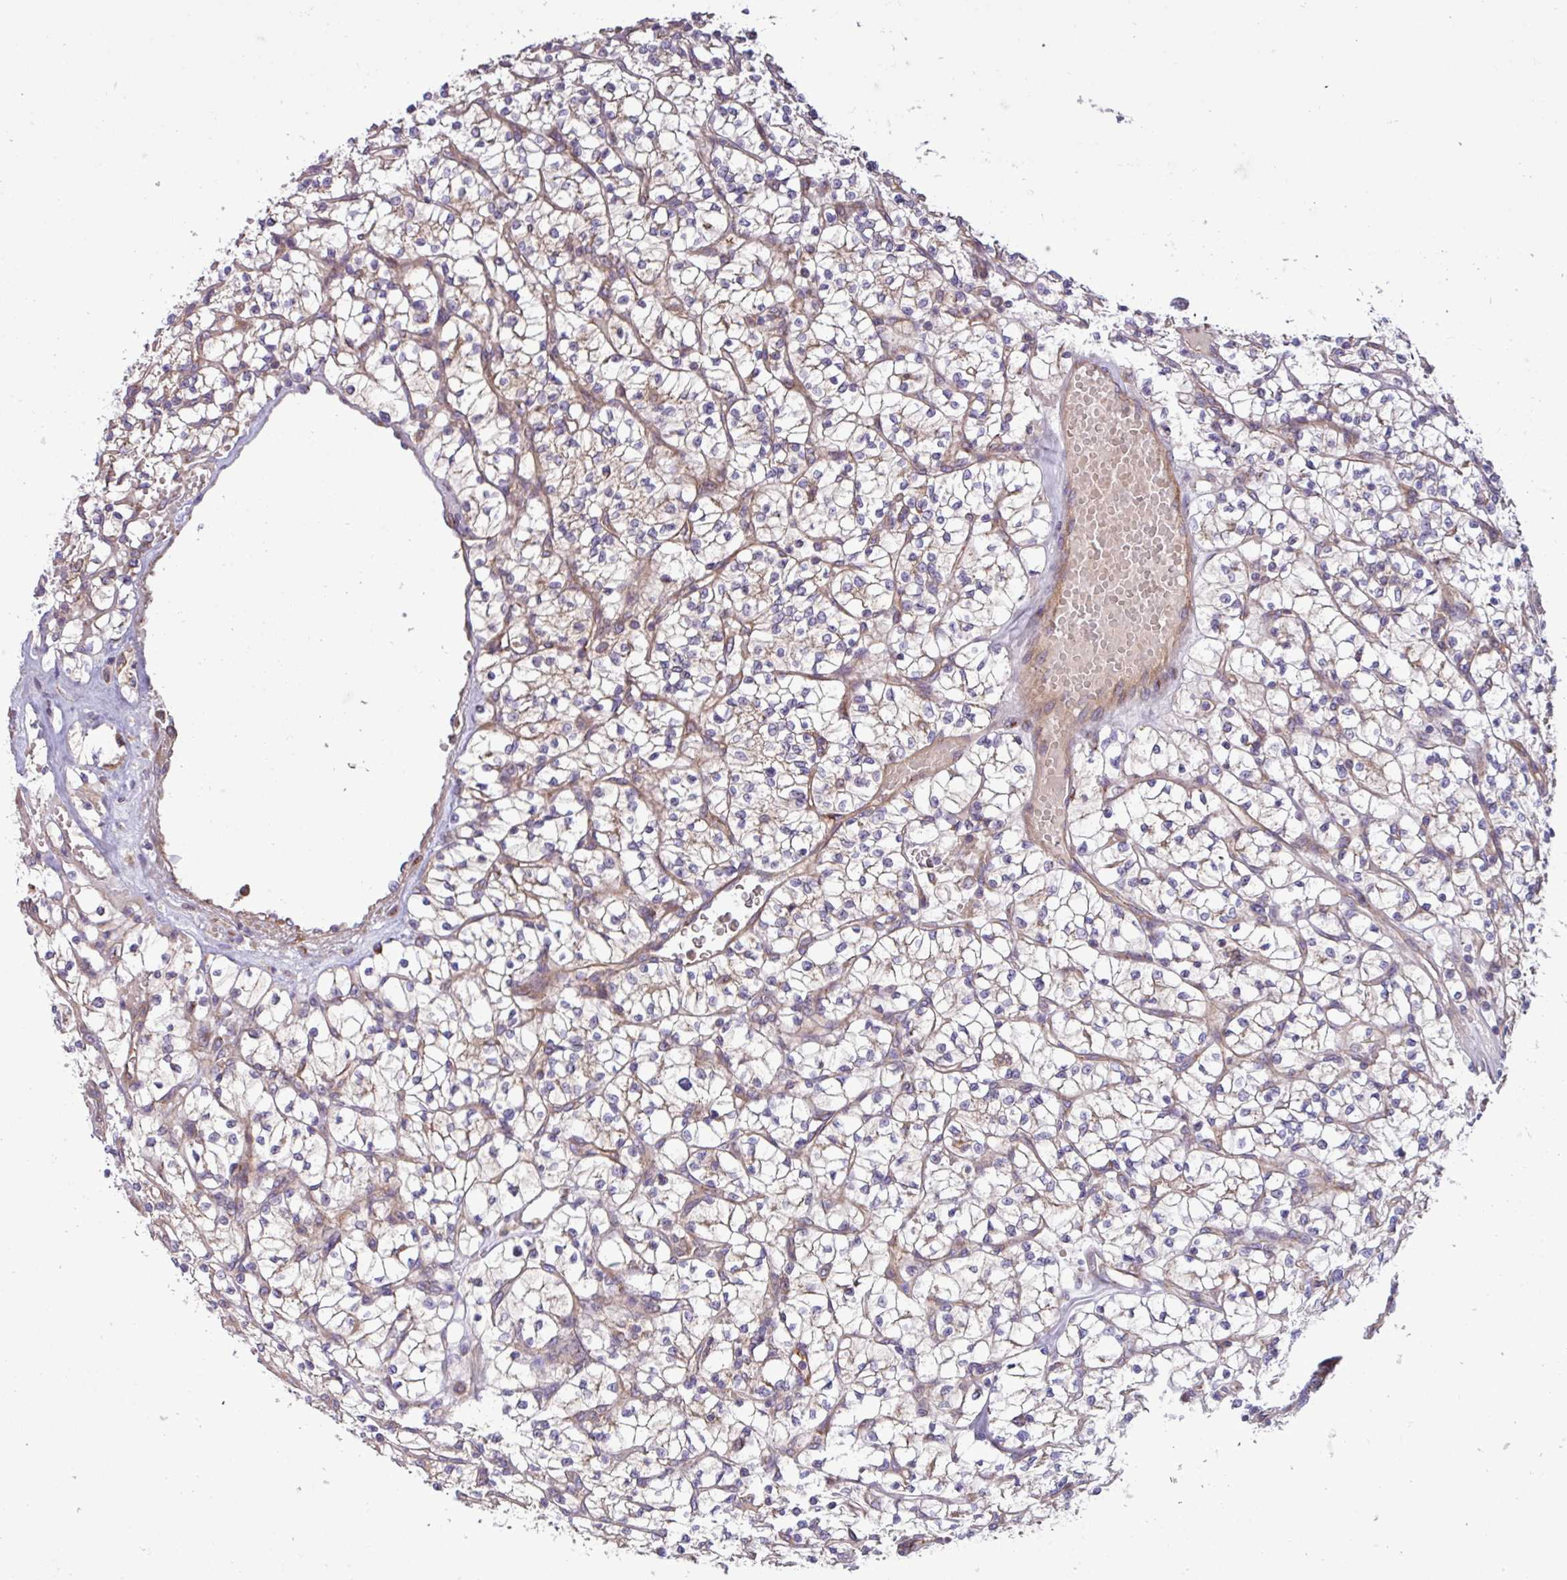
{"staining": {"intensity": "weak", "quantity": "<25%", "location": "cytoplasmic/membranous"}, "tissue": "renal cancer", "cell_type": "Tumor cells", "image_type": "cancer", "snomed": [{"axis": "morphology", "description": "Adenocarcinoma, NOS"}, {"axis": "topography", "description": "Kidney"}], "caption": "This is an IHC histopathology image of human adenocarcinoma (renal). There is no expression in tumor cells.", "gene": "RAB19", "patient": {"sex": "female", "age": 64}}